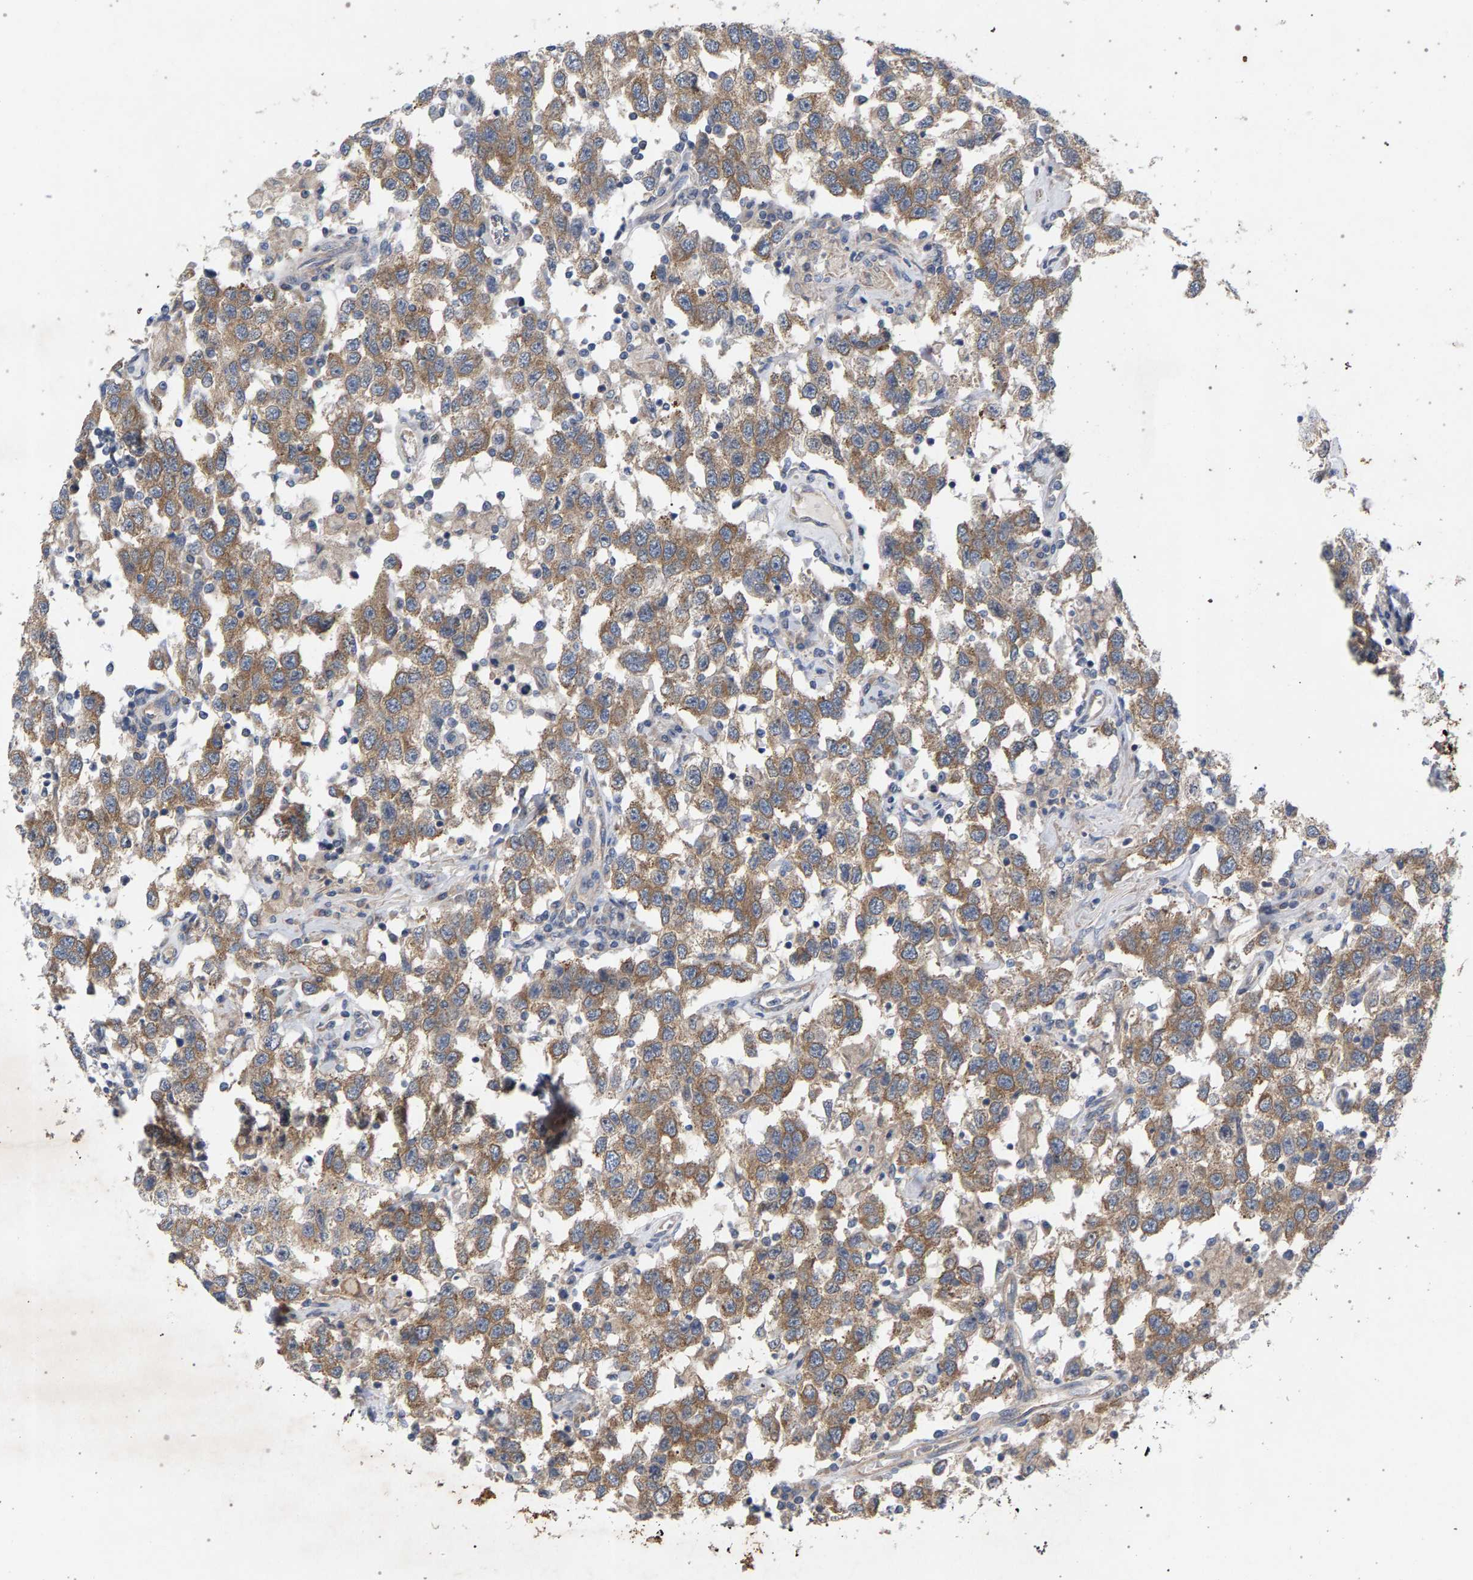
{"staining": {"intensity": "moderate", "quantity": ">75%", "location": "cytoplasmic/membranous"}, "tissue": "testis cancer", "cell_type": "Tumor cells", "image_type": "cancer", "snomed": [{"axis": "morphology", "description": "Seminoma, NOS"}, {"axis": "topography", "description": "Testis"}], "caption": "The histopathology image displays a brown stain indicating the presence of a protein in the cytoplasmic/membranous of tumor cells in testis cancer (seminoma).", "gene": "MAMDC2", "patient": {"sex": "male", "age": 41}}